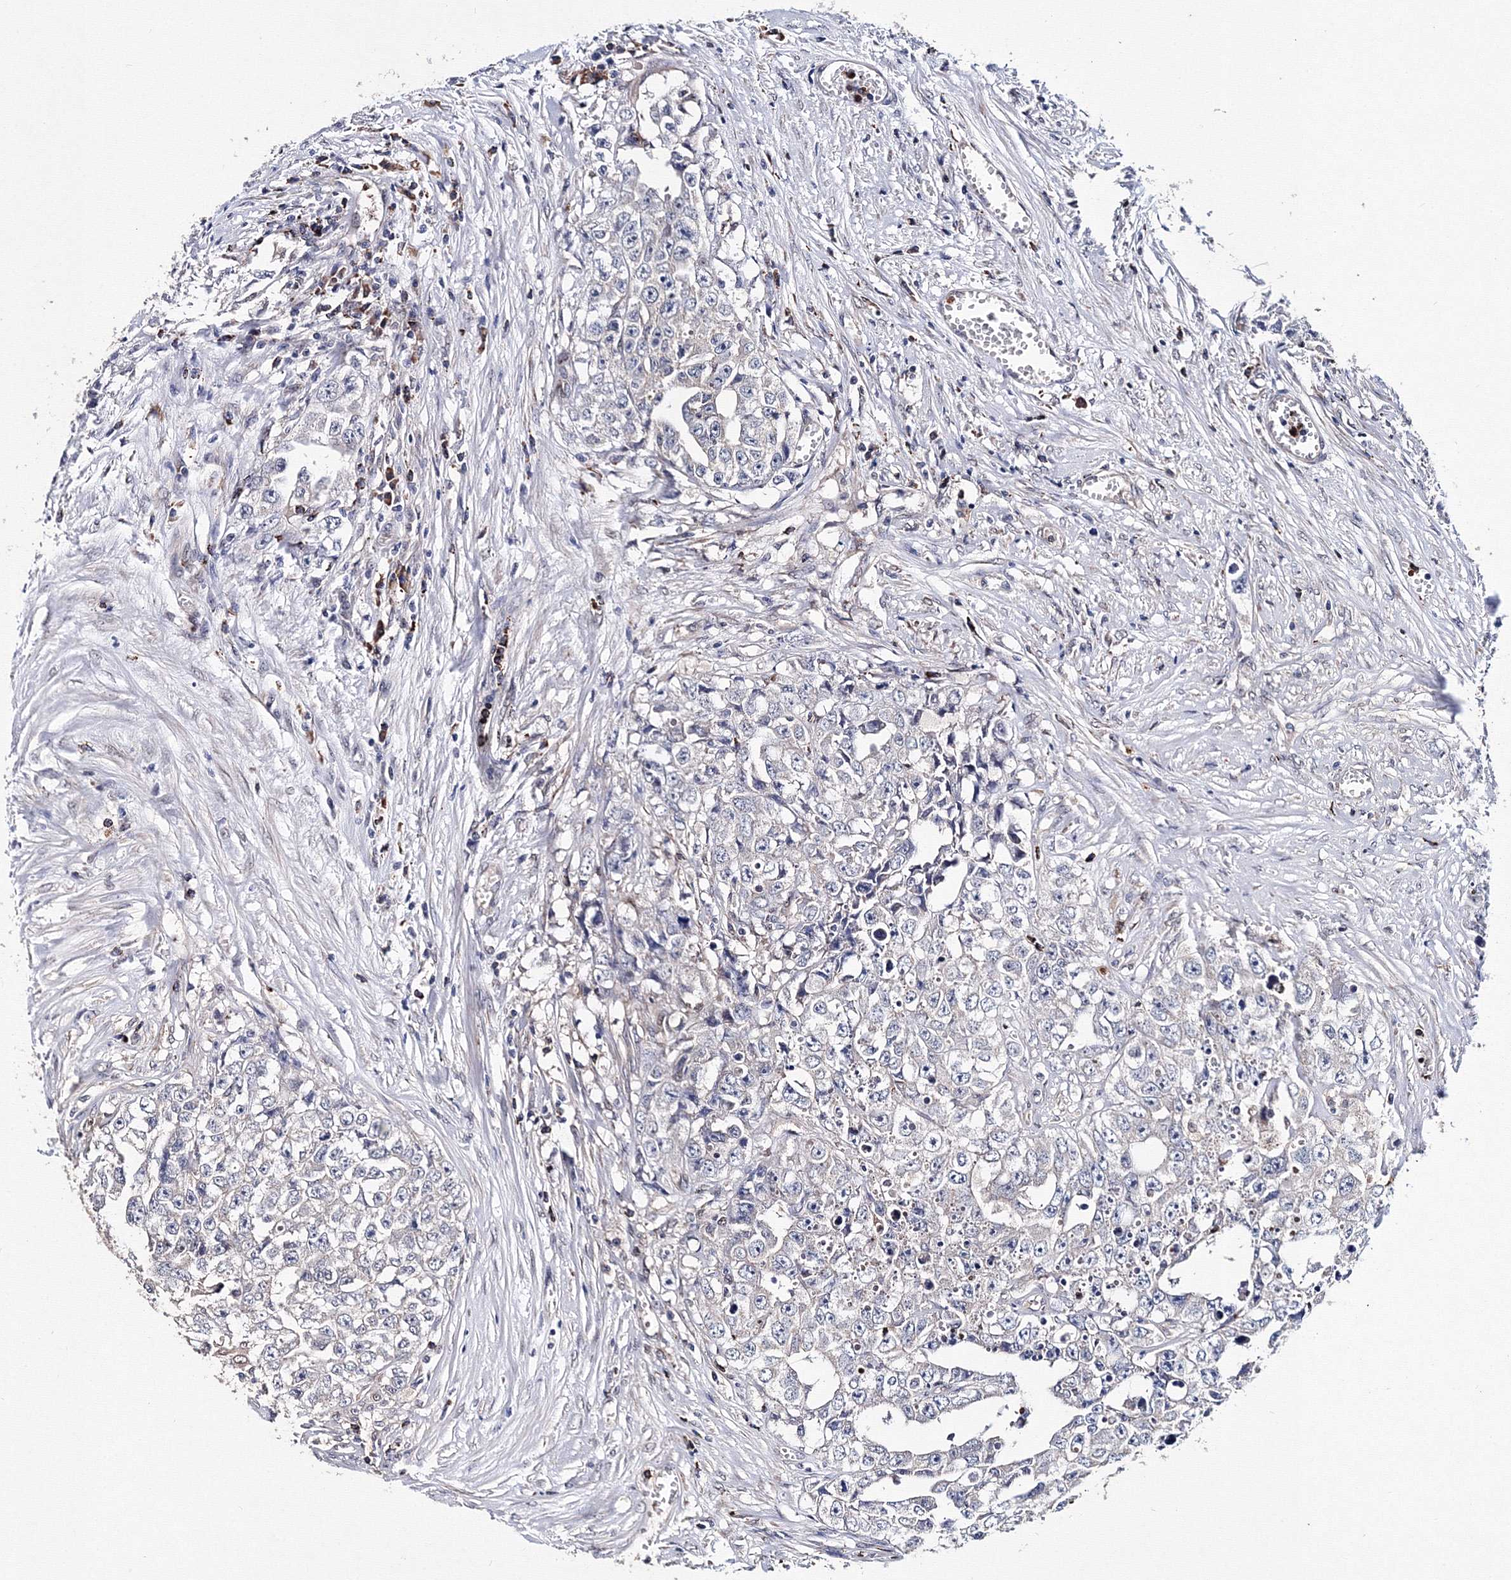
{"staining": {"intensity": "negative", "quantity": "none", "location": "none"}, "tissue": "testis cancer", "cell_type": "Tumor cells", "image_type": "cancer", "snomed": [{"axis": "morphology", "description": "Seminoma, NOS"}, {"axis": "morphology", "description": "Carcinoma, Embryonal, NOS"}, {"axis": "topography", "description": "Testis"}], "caption": "Testis cancer (embryonal carcinoma) was stained to show a protein in brown. There is no significant staining in tumor cells.", "gene": "PHYKPL", "patient": {"sex": "male", "age": 43}}